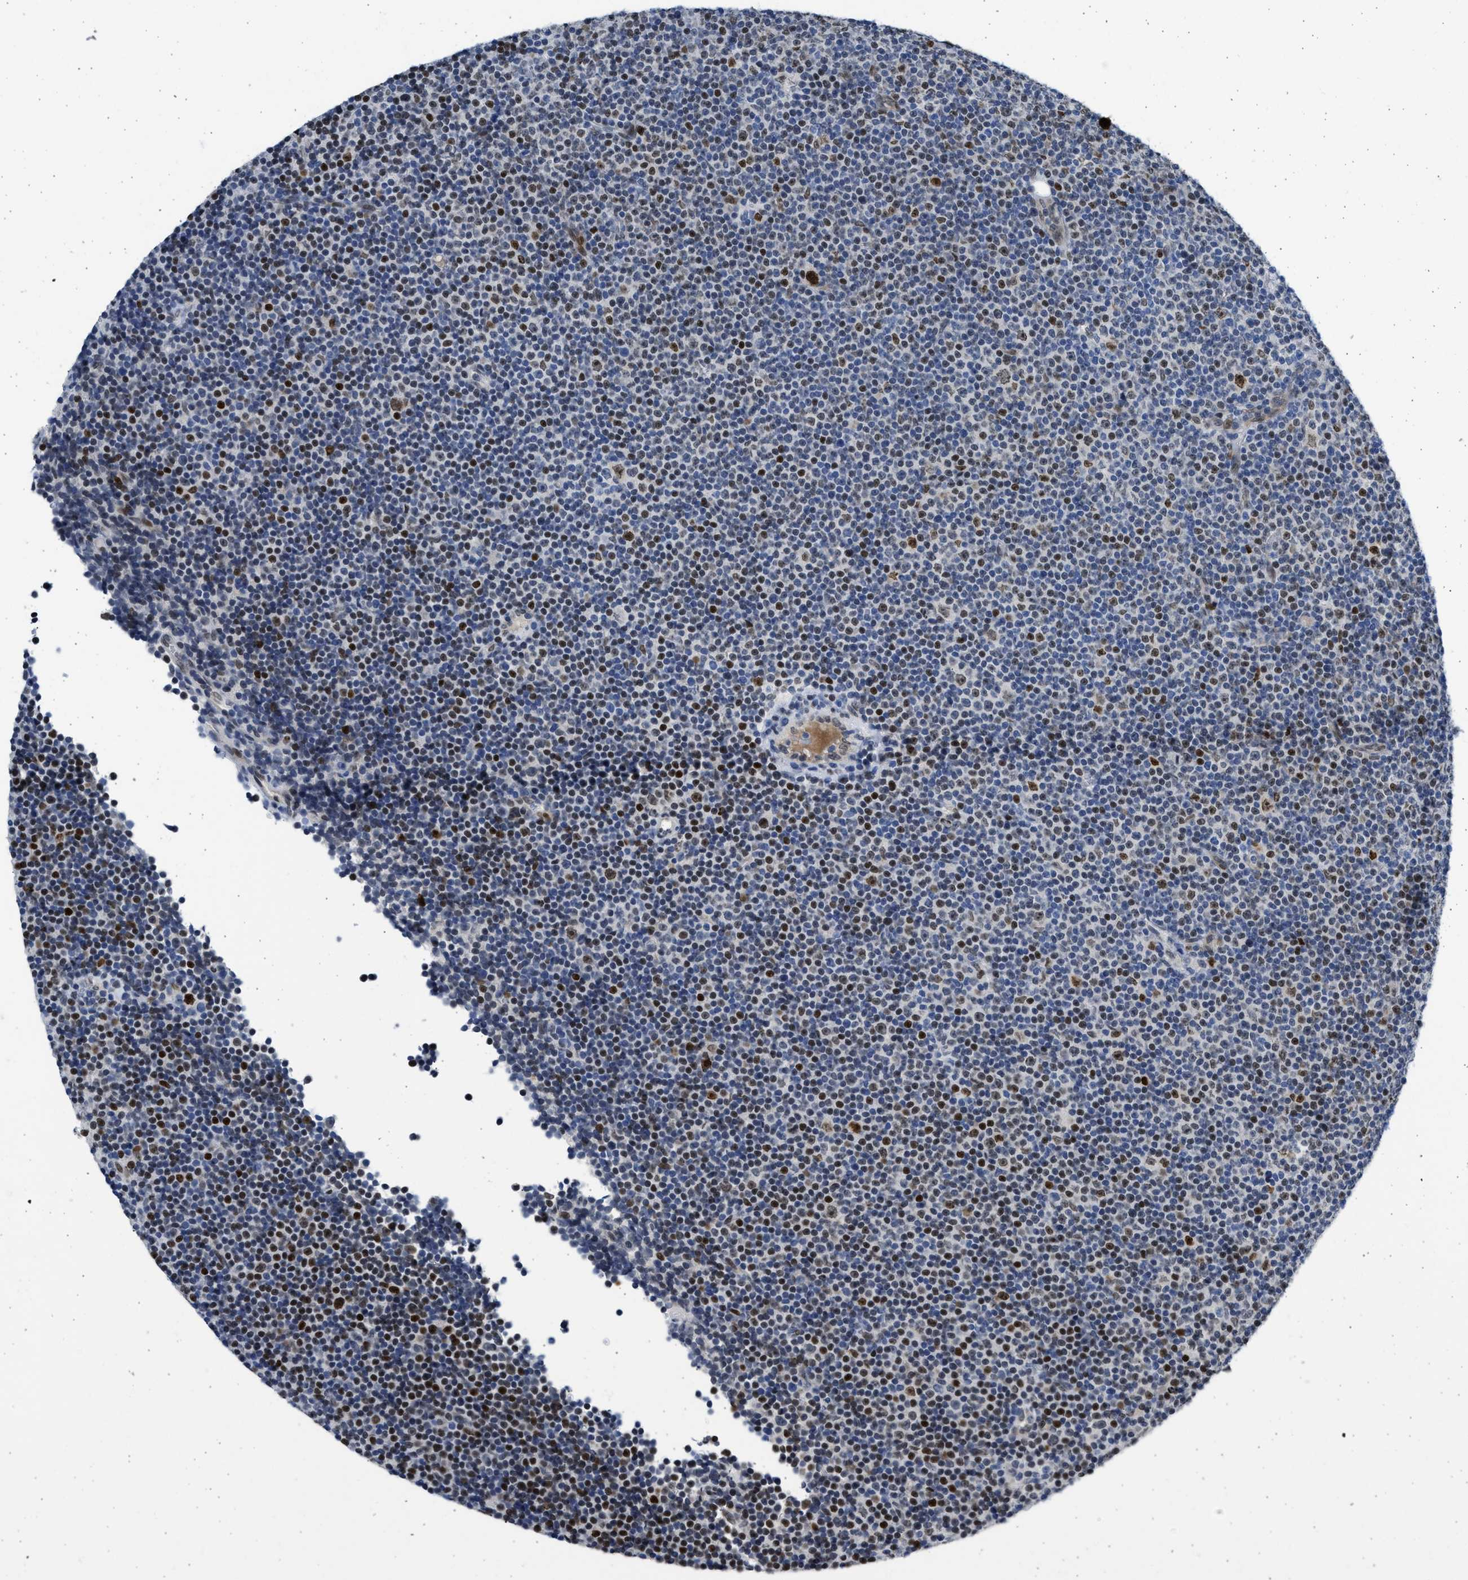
{"staining": {"intensity": "moderate", "quantity": "25%-75%", "location": "nuclear"}, "tissue": "lymphoma", "cell_type": "Tumor cells", "image_type": "cancer", "snomed": [{"axis": "morphology", "description": "Malignant lymphoma, non-Hodgkin's type, Low grade"}, {"axis": "topography", "description": "Lymph node"}], "caption": "Human low-grade malignant lymphoma, non-Hodgkin's type stained for a protein (brown) shows moderate nuclear positive positivity in approximately 25%-75% of tumor cells.", "gene": "HMGN3", "patient": {"sex": "female", "age": 67}}